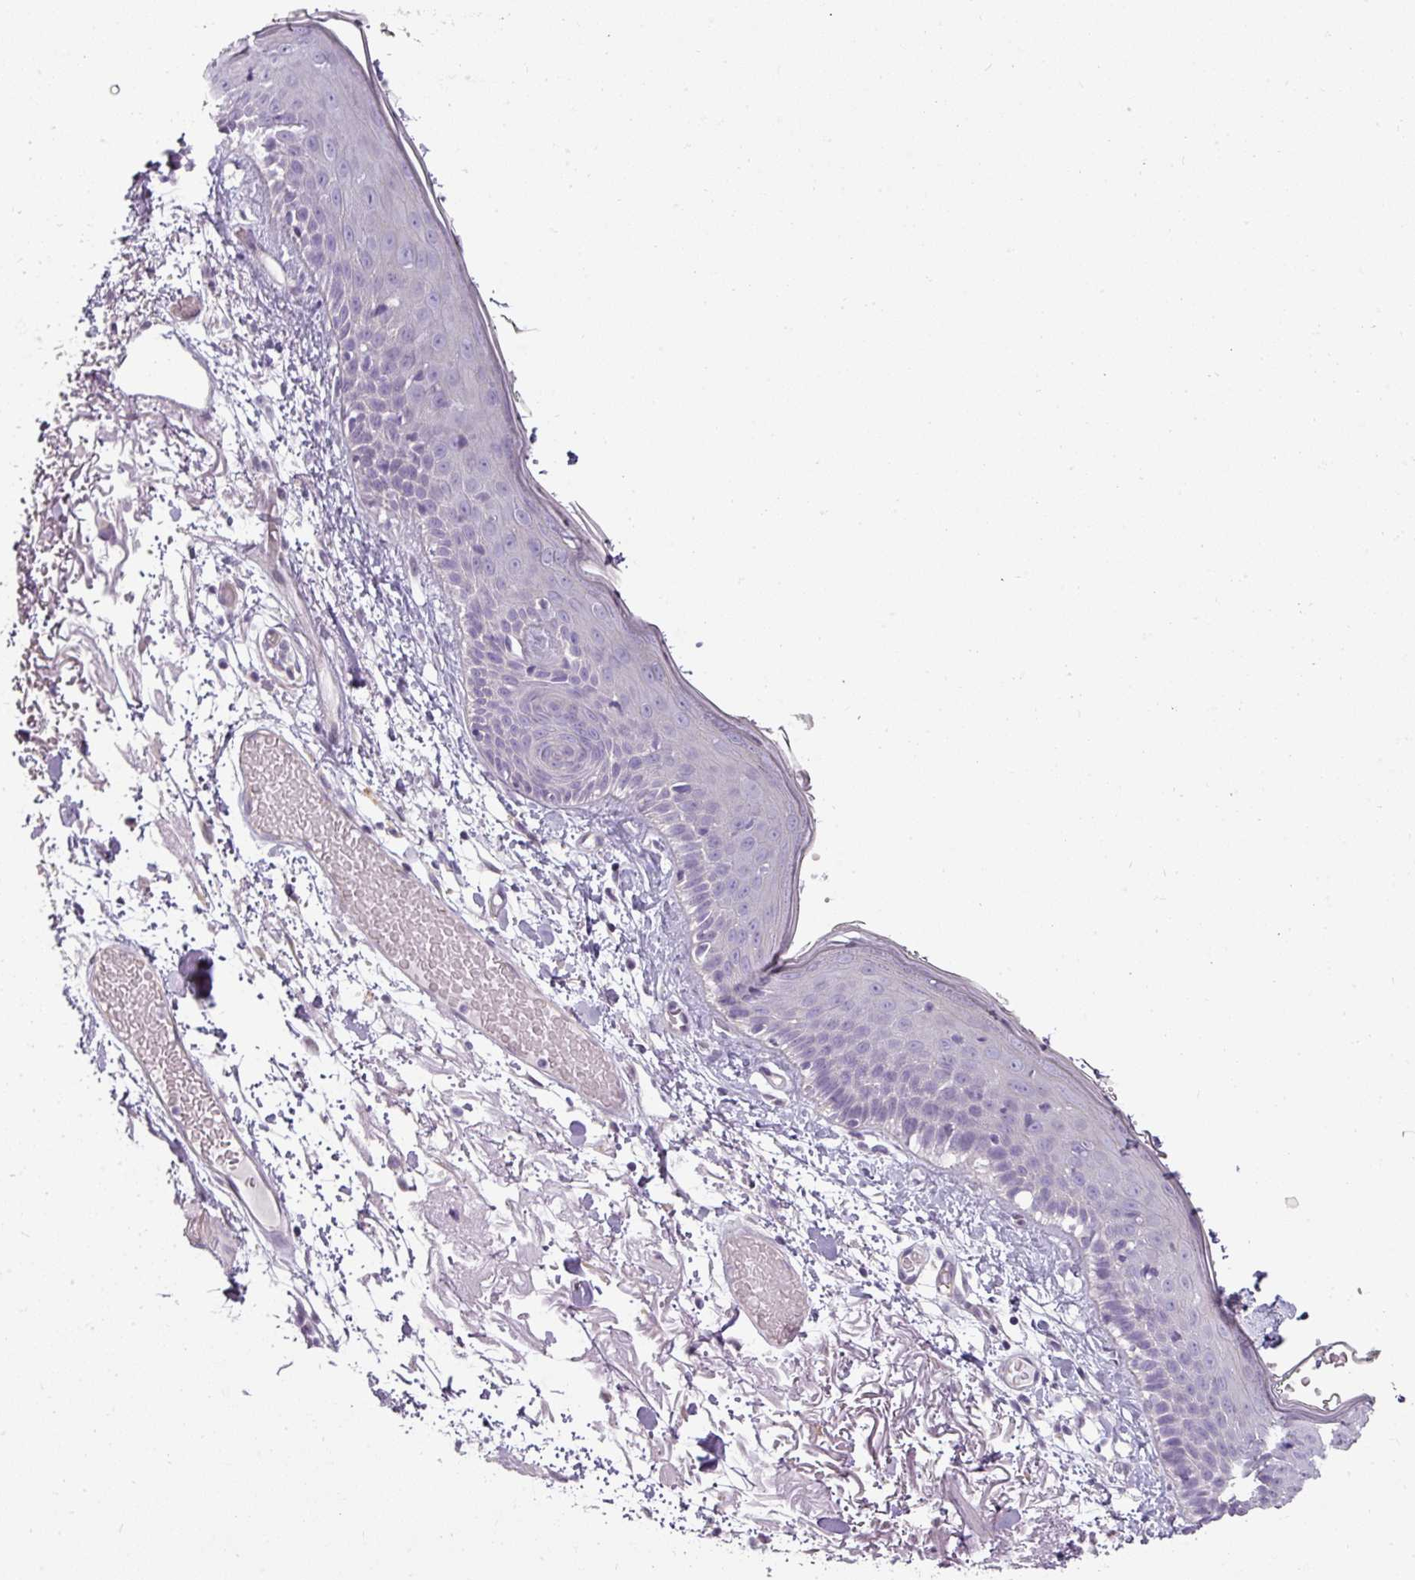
{"staining": {"intensity": "negative", "quantity": "none", "location": "none"}, "tissue": "skin", "cell_type": "Fibroblasts", "image_type": "normal", "snomed": [{"axis": "morphology", "description": "Normal tissue, NOS"}, {"axis": "topography", "description": "Skin"}], "caption": "Skin was stained to show a protein in brown. There is no significant expression in fibroblasts. (Immunohistochemistry (ihc), brightfield microscopy, high magnification).", "gene": "ASB1", "patient": {"sex": "male", "age": 79}}